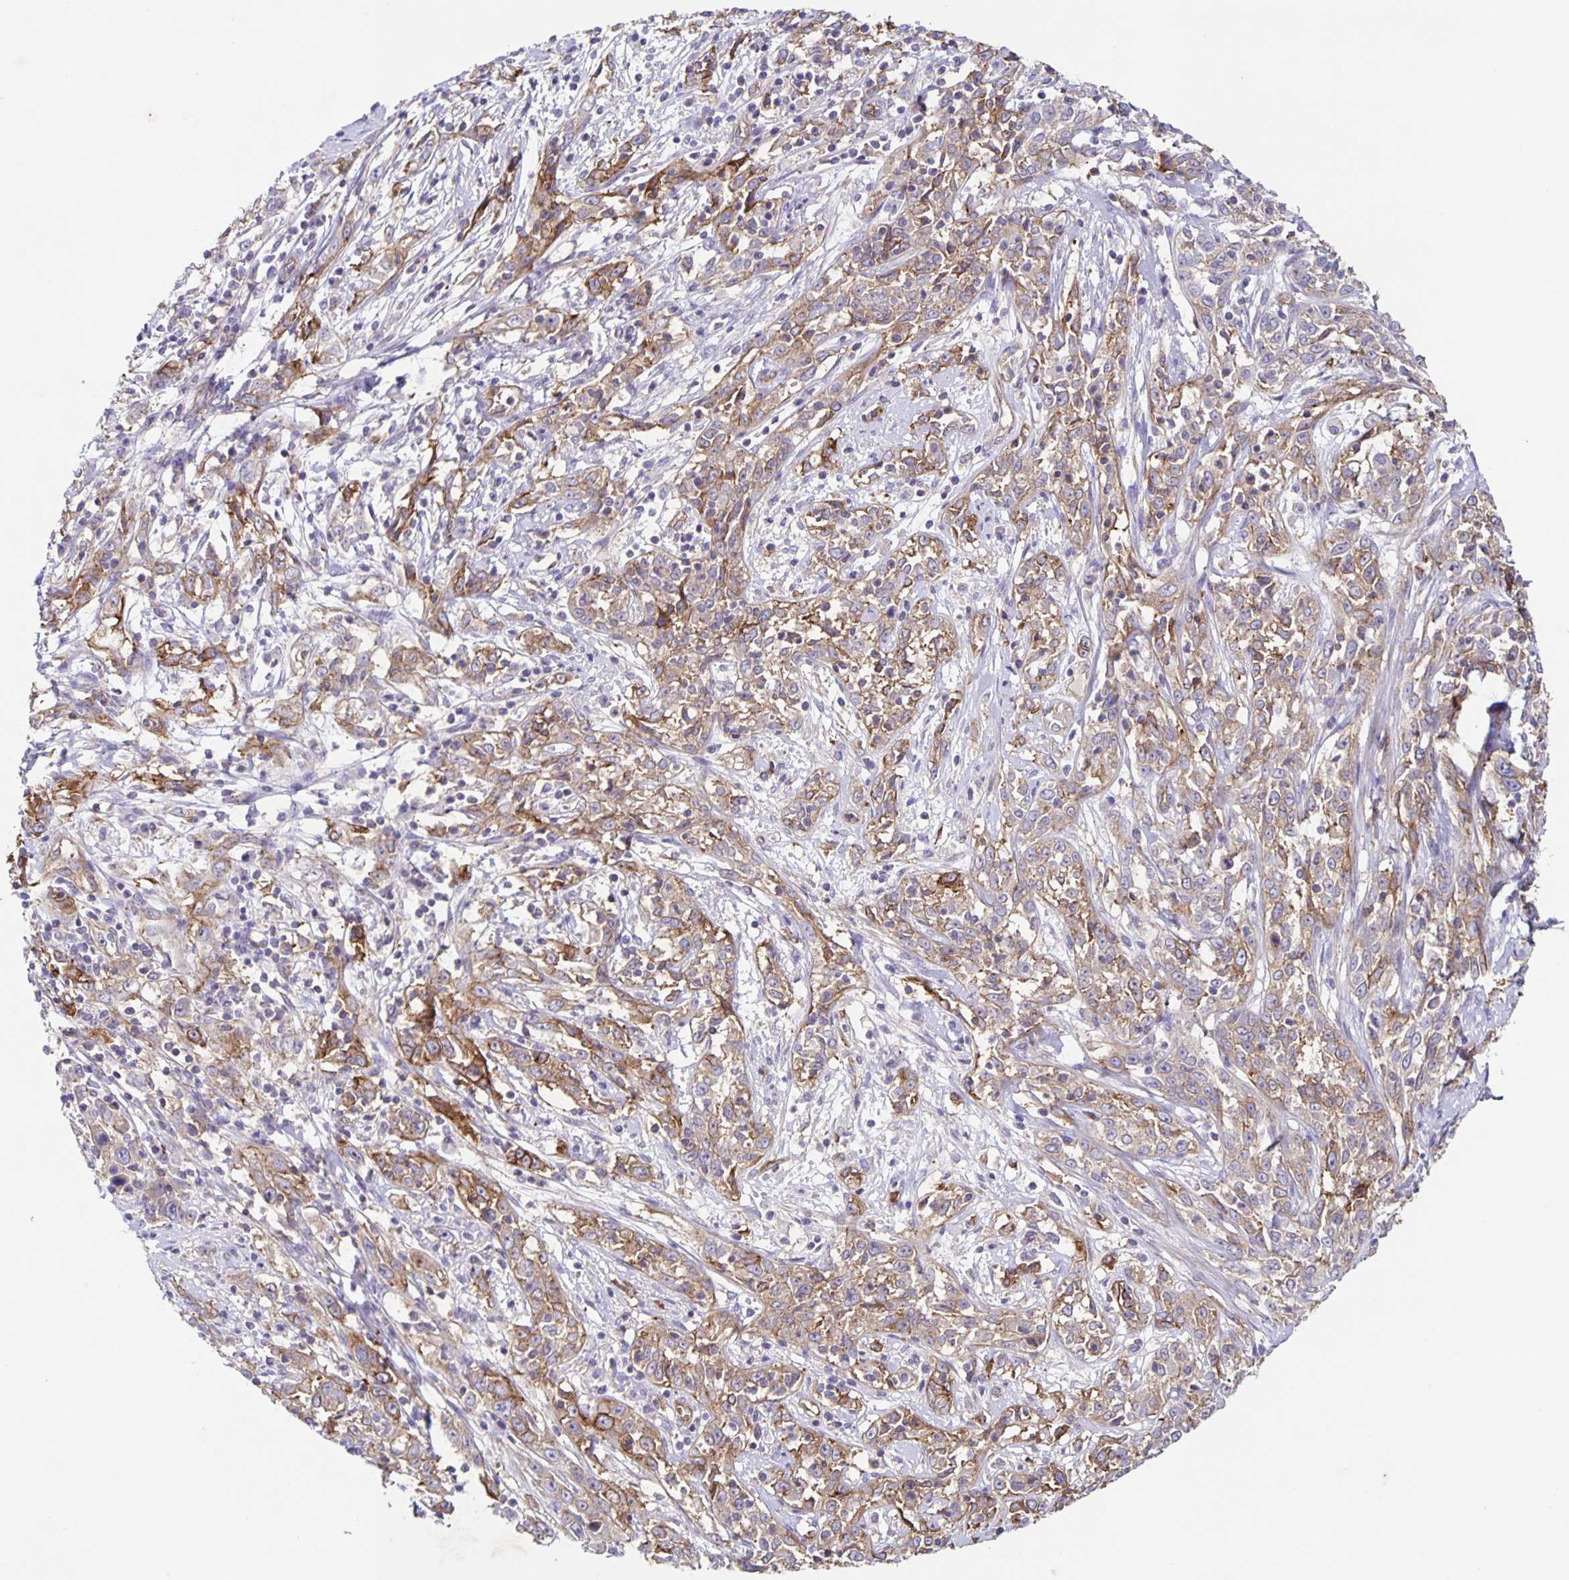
{"staining": {"intensity": "weak", "quantity": "<25%", "location": "cytoplasmic/membranous"}, "tissue": "cervical cancer", "cell_type": "Tumor cells", "image_type": "cancer", "snomed": [{"axis": "morphology", "description": "Adenocarcinoma, NOS"}, {"axis": "topography", "description": "Cervix"}], "caption": "Tumor cells show no significant protein positivity in cervical adenocarcinoma. The staining was performed using DAB to visualize the protein expression in brown, while the nuclei were stained in blue with hematoxylin (Magnification: 20x).", "gene": "ITGA2", "patient": {"sex": "female", "age": 40}}